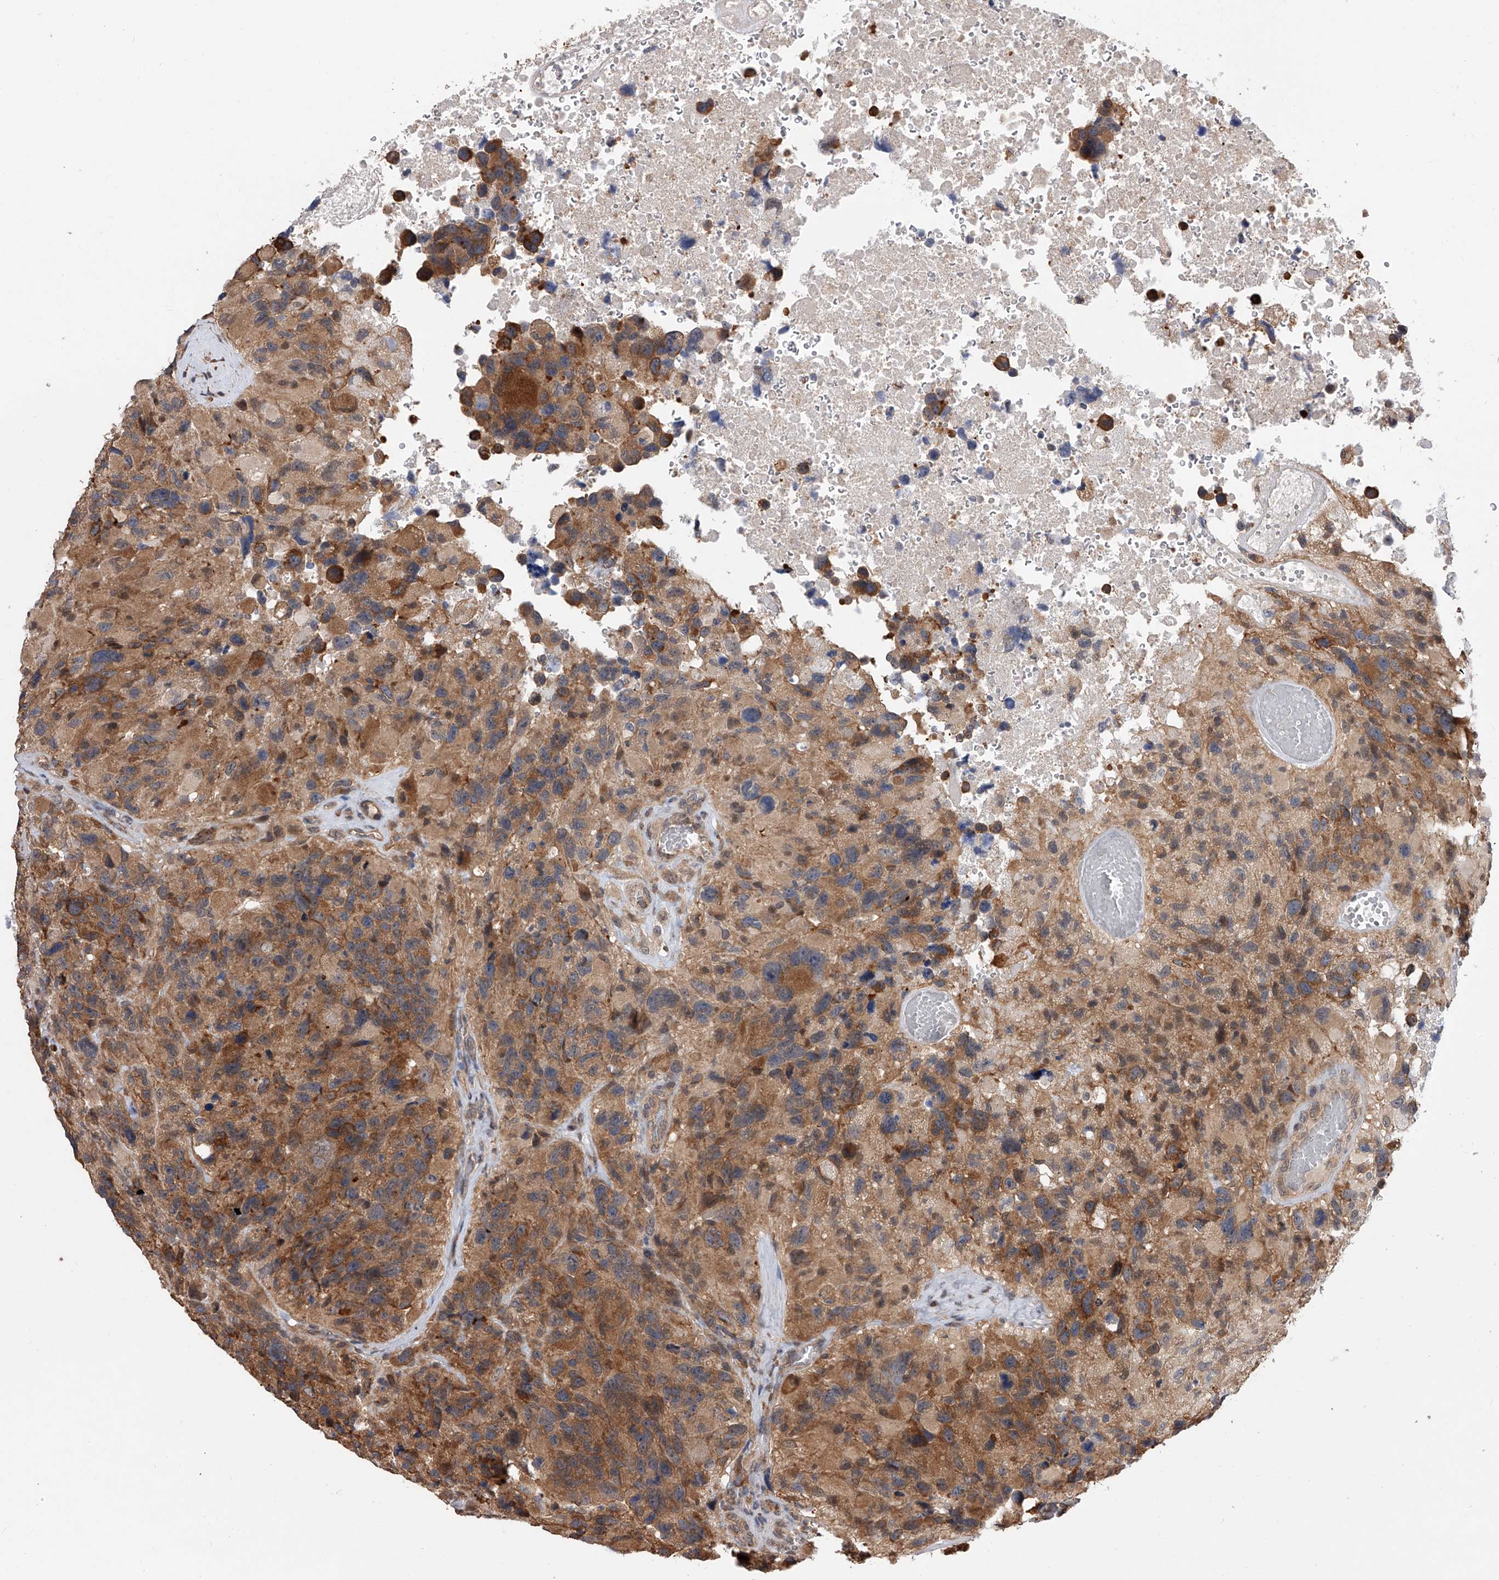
{"staining": {"intensity": "moderate", "quantity": ">75%", "location": "cytoplasmic/membranous"}, "tissue": "glioma", "cell_type": "Tumor cells", "image_type": "cancer", "snomed": [{"axis": "morphology", "description": "Glioma, malignant, High grade"}, {"axis": "topography", "description": "Brain"}], "caption": "This histopathology image exhibits immunohistochemistry (IHC) staining of human malignant high-grade glioma, with medium moderate cytoplasmic/membranous staining in approximately >75% of tumor cells.", "gene": "GMDS", "patient": {"sex": "male", "age": 69}}